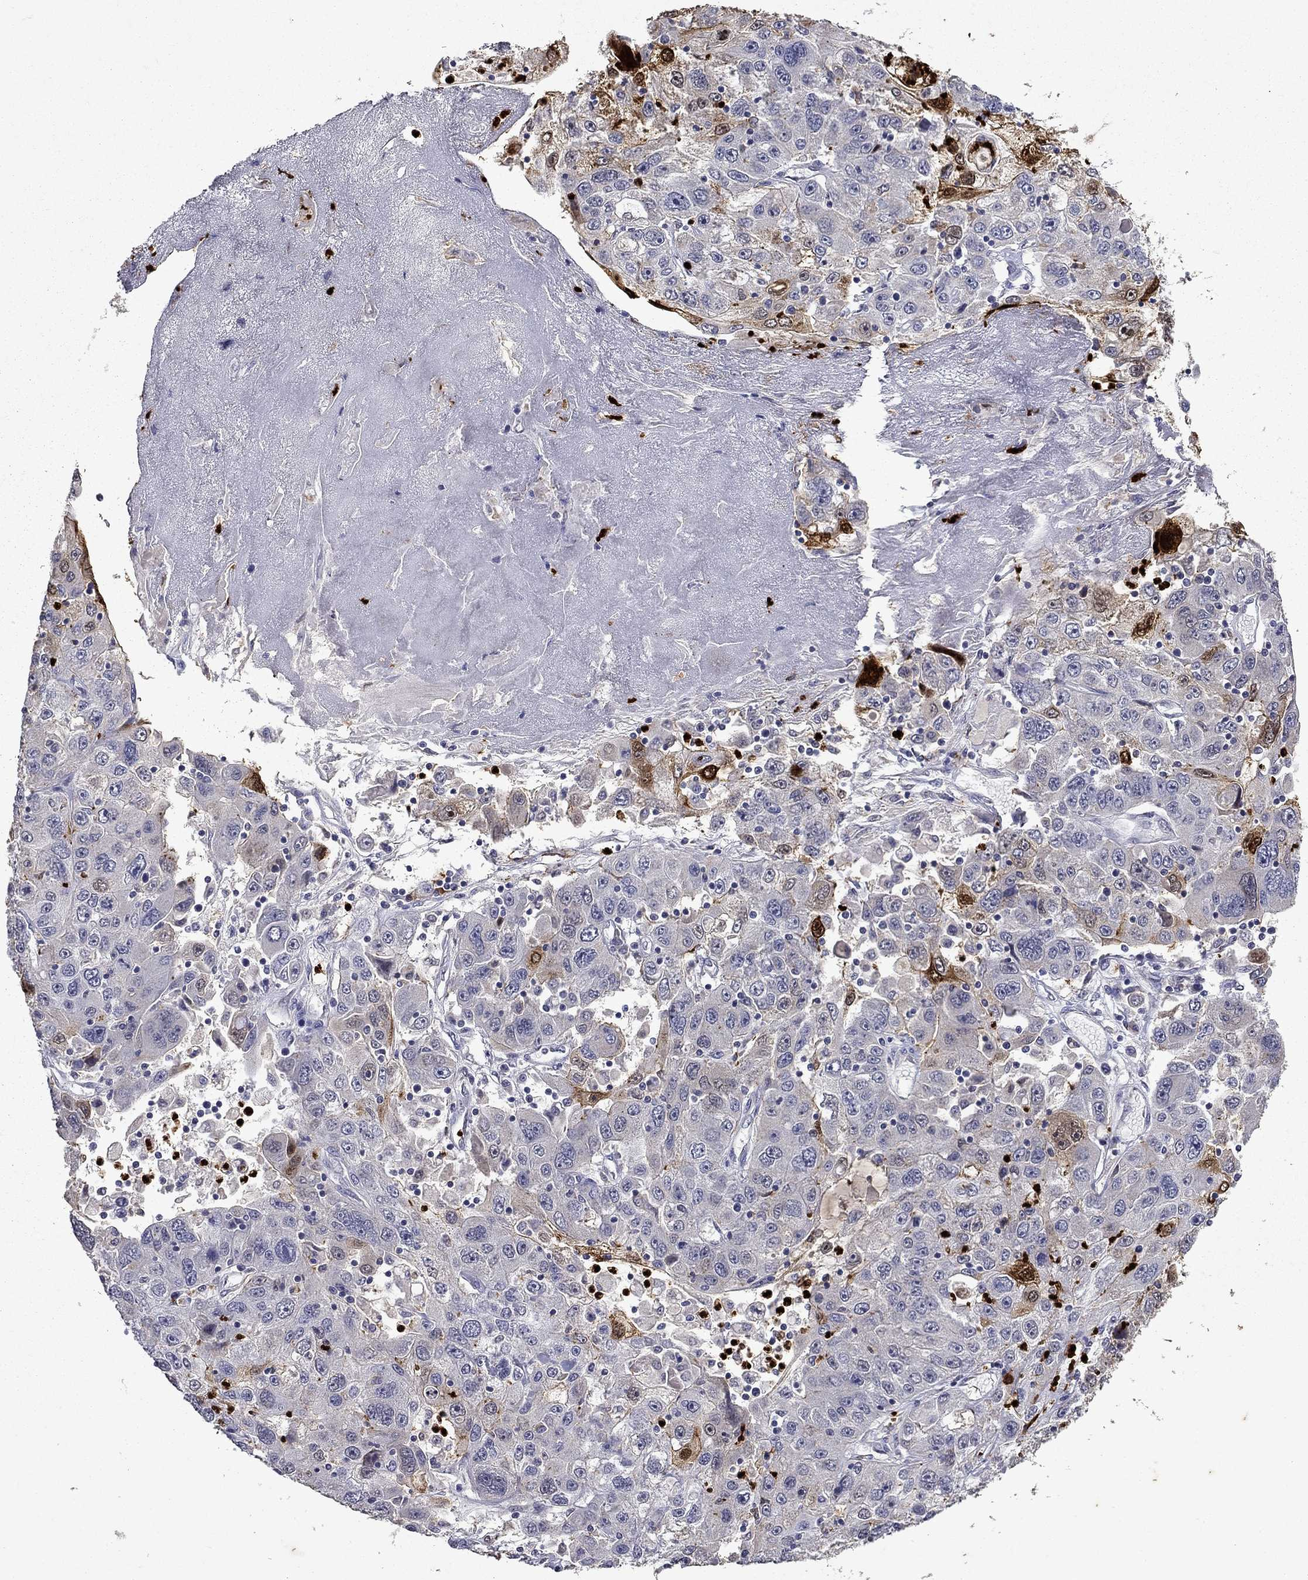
{"staining": {"intensity": "strong", "quantity": "<25%", "location": "cytoplasmic/membranous,nuclear"}, "tissue": "stomach cancer", "cell_type": "Tumor cells", "image_type": "cancer", "snomed": [{"axis": "morphology", "description": "Adenocarcinoma, NOS"}, {"axis": "topography", "description": "Stomach"}], "caption": "Stomach cancer tissue shows strong cytoplasmic/membranous and nuclear staining in about <25% of tumor cells, visualized by immunohistochemistry. The protein is stained brown, and the nuclei are stained in blue (DAB (3,3'-diaminobenzidine) IHC with brightfield microscopy, high magnification).", "gene": "IRF5", "patient": {"sex": "male", "age": 56}}